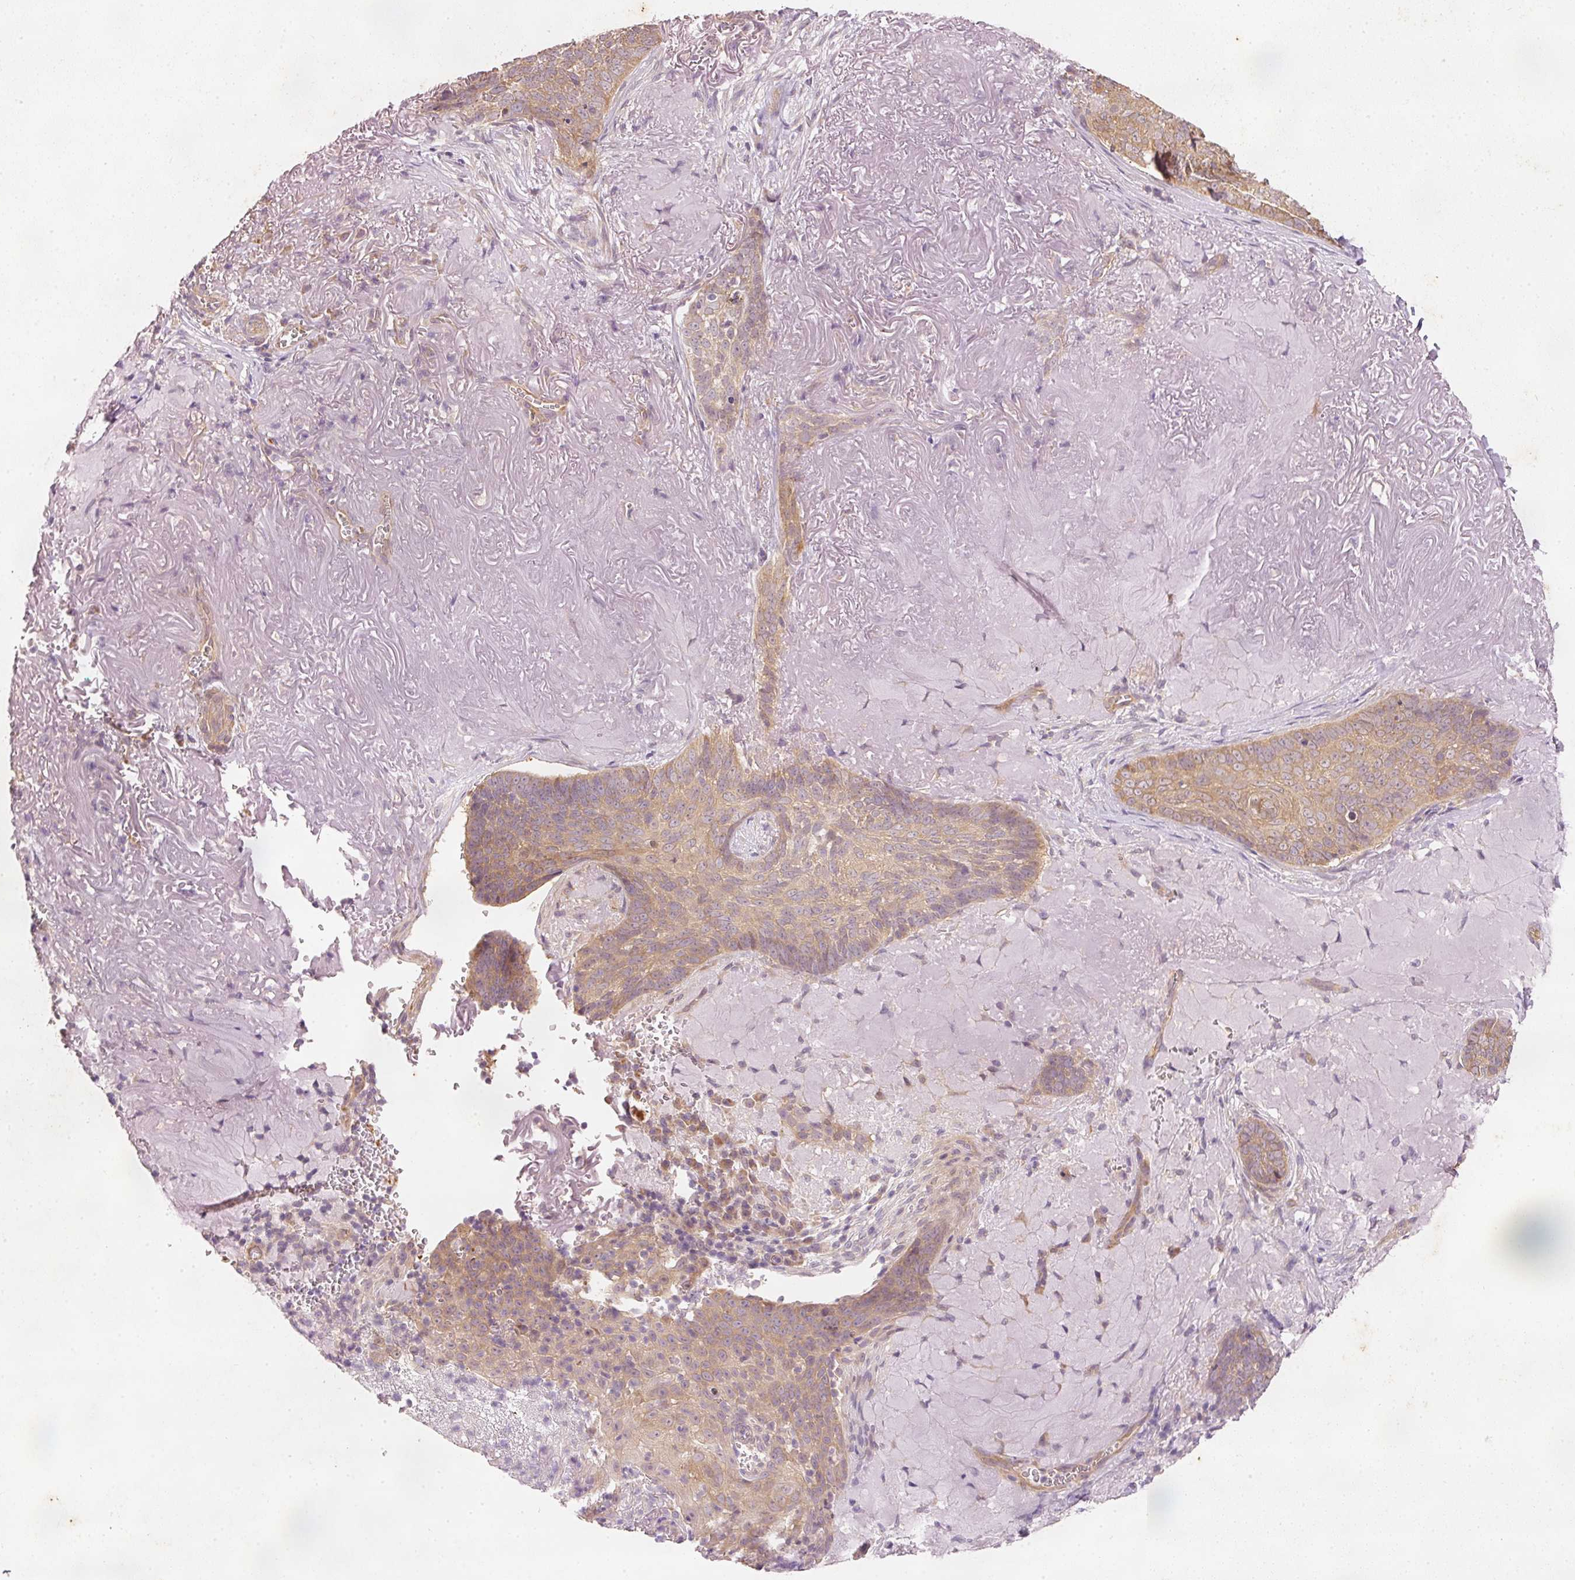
{"staining": {"intensity": "weak", "quantity": ">75%", "location": "cytoplasmic/membranous"}, "tissue": "skin cancer", "cell_type": "Tumor cells", "image_type": "cancer", "snomed": [{"axis": "morphology", "description": "Basal cell carcinoma"}, {"axis": "topography", "description": "Skin"}, {"axis": "topography", "description": "Skin of face"}], "caption": "This micrograph displays skin basal cell carcinoma stained with IHC to label a protein in brown. The cytoplasmic/membranous of tumor cells show weak positivity for the protein. Nuclei are counter-stained blue.", "gene": "RGL2", "patient": {"sex": "female", "age": 95}}